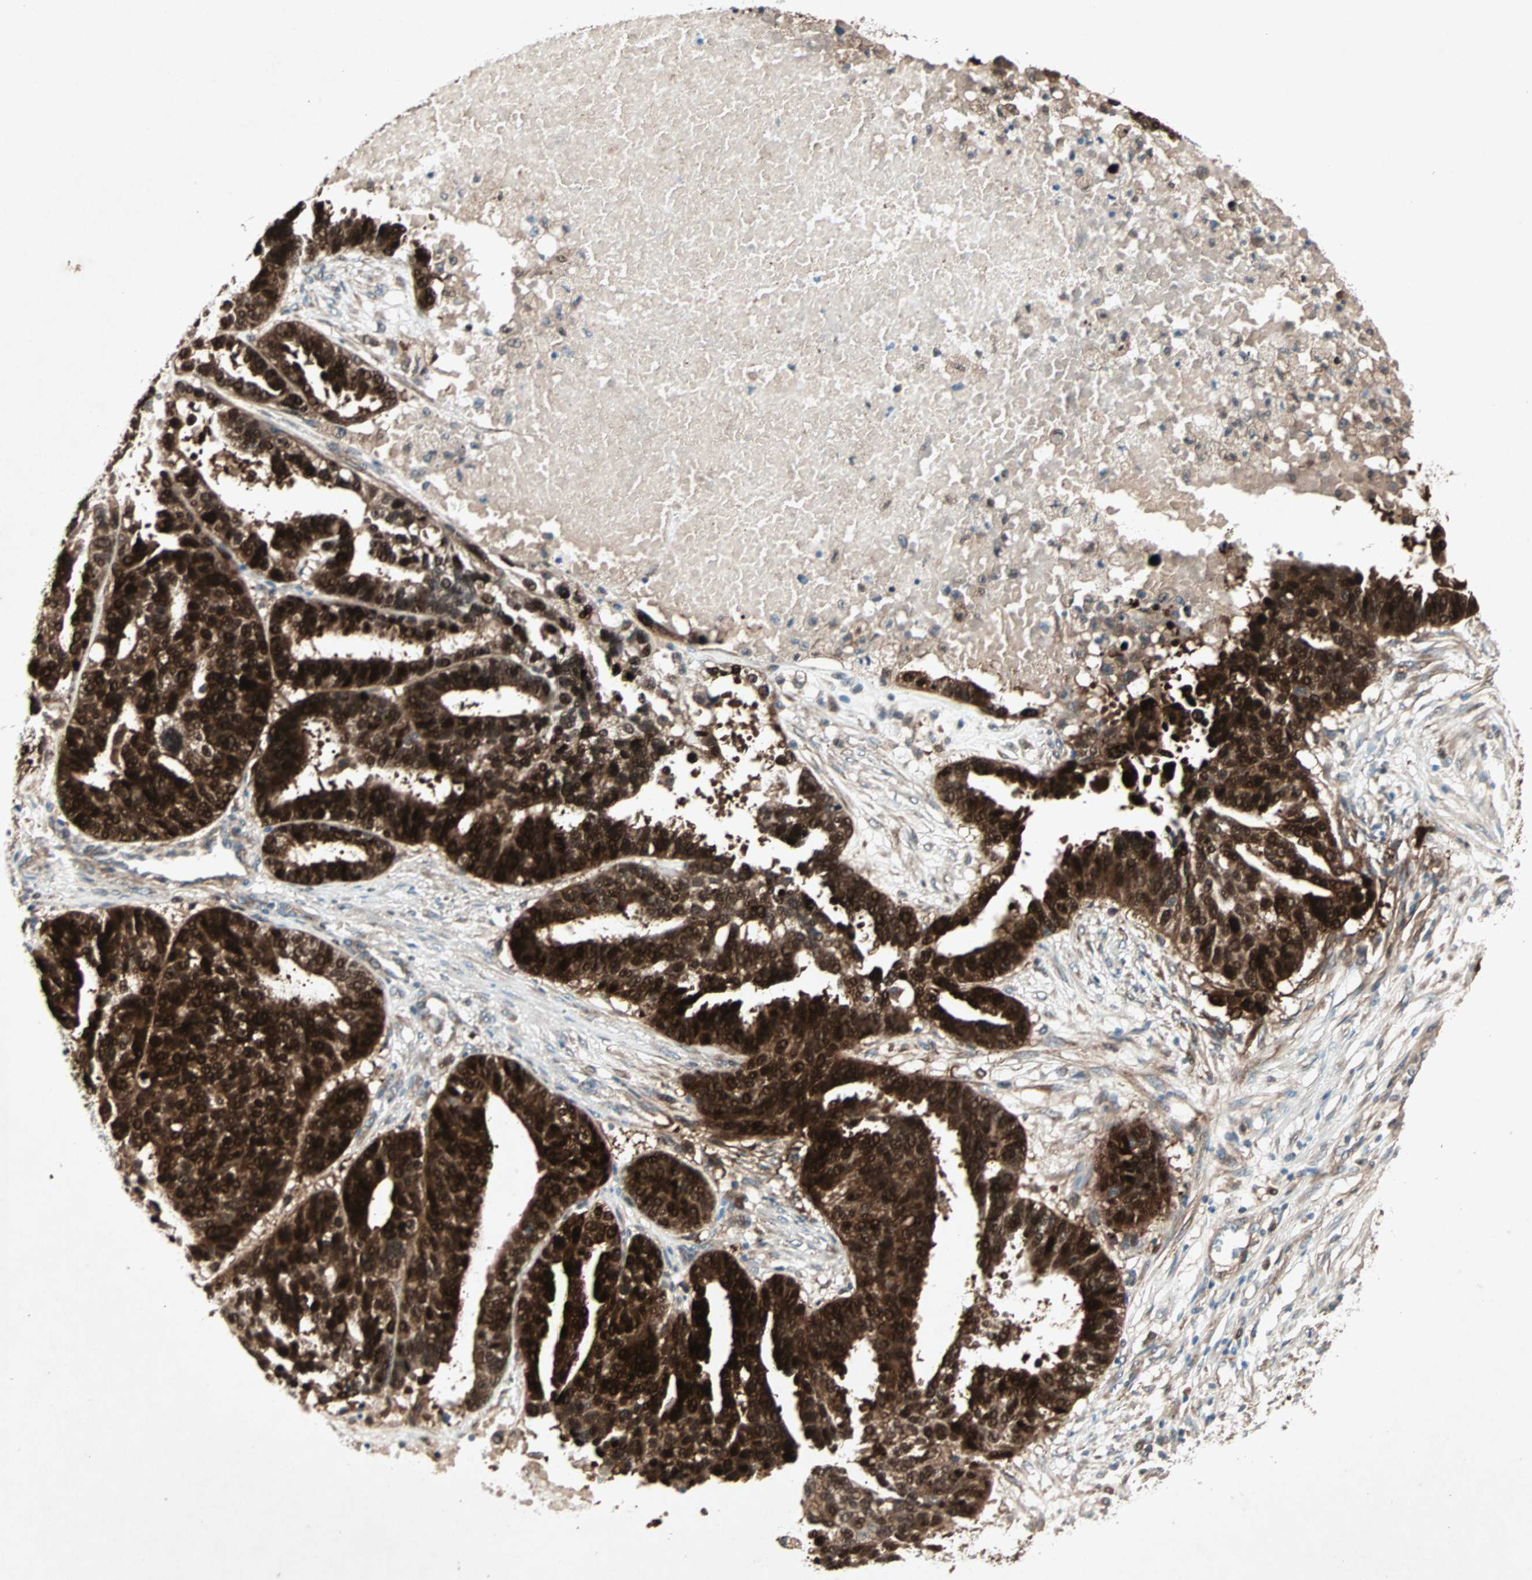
{"staining": {"intensity": "strong", "quantity": ">75%", "location": "cytoplasmic/membranous"}, "tissue": "ovarian cancer", "cell_type": "Tumor cells", "image_type": "cancer", "snomed": [{"axis": "morphology", "description": "Cystadenocarcinoma, serous, NOS"}, {"axis": "topography", "description": "Ovary"}], "caption": "Protein expression analysis of human ovarian serous cystadenocarcinoma reveals strong cytoplasmic/membranous staining in about >75% of tumor cells.", "gene": "SDSL", "patient": {"sex": "female", "age": 59}}